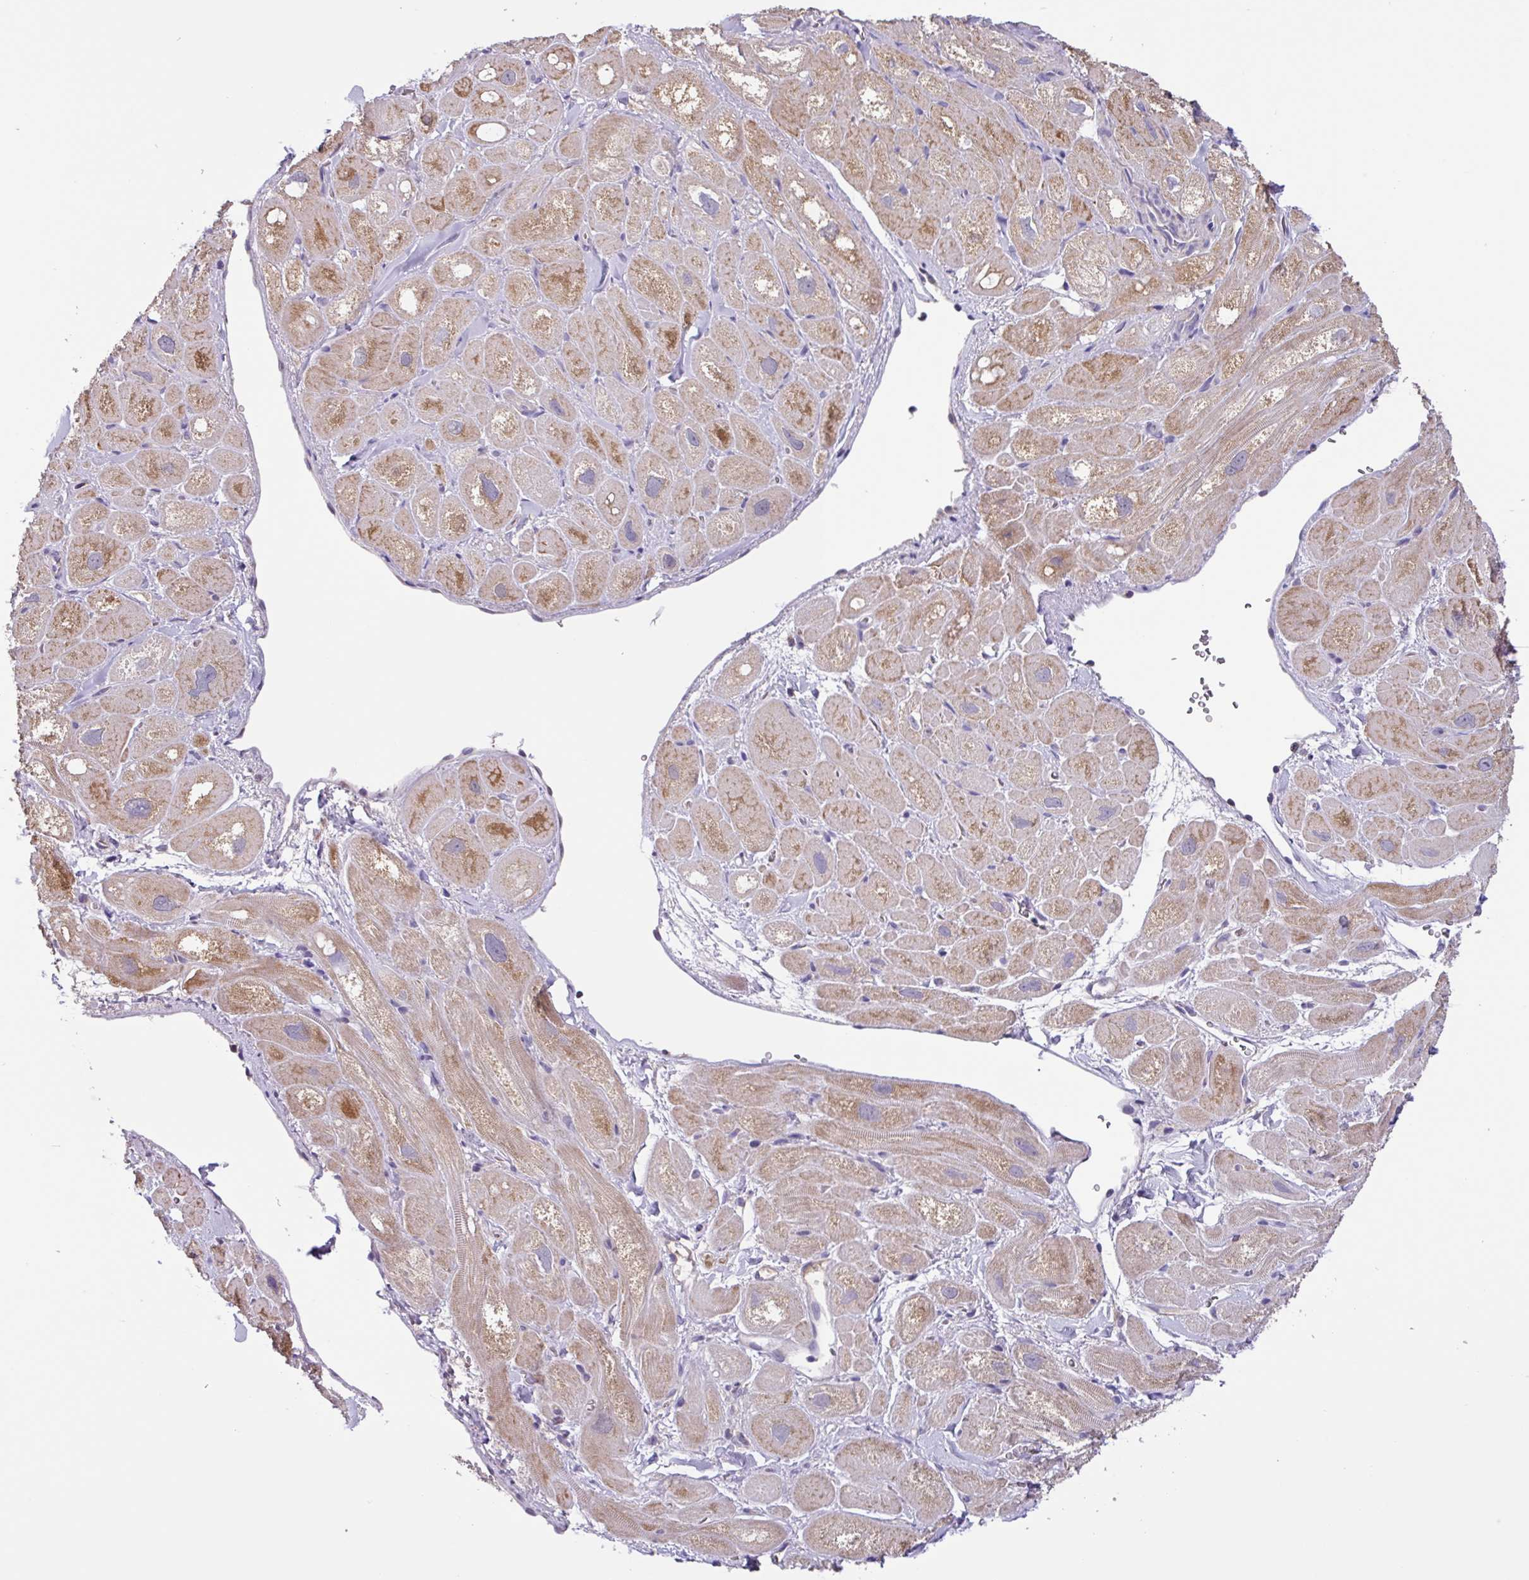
{"staining": {"intensity": "moderate", "quantity": "25%-75%", "location": "cytoplasmic/membranous"}, "tissue": "heart muscle", "cell_type": "Cardiomyocytes", "image_type": "normal", "snomed": [{"axis": "morphology", "description": "Normal tissue, NOS"}, {"axis": "topography", "description": "Heart"}], "caption": "Unremarkable heart muscle demonstrates moderate cytoplasmic/membranous staining in approximately 25%-75% of cardiomyocytes, visualized by immunohistochemistry. Using DAB (3,3'-diaminobenzidine) (brown) and hematoxylin (blue) stains, captured at high magnification using brightfield microscopy.", "gene": "SFTPB", "patient": {"sex": "male", "age": 49}}